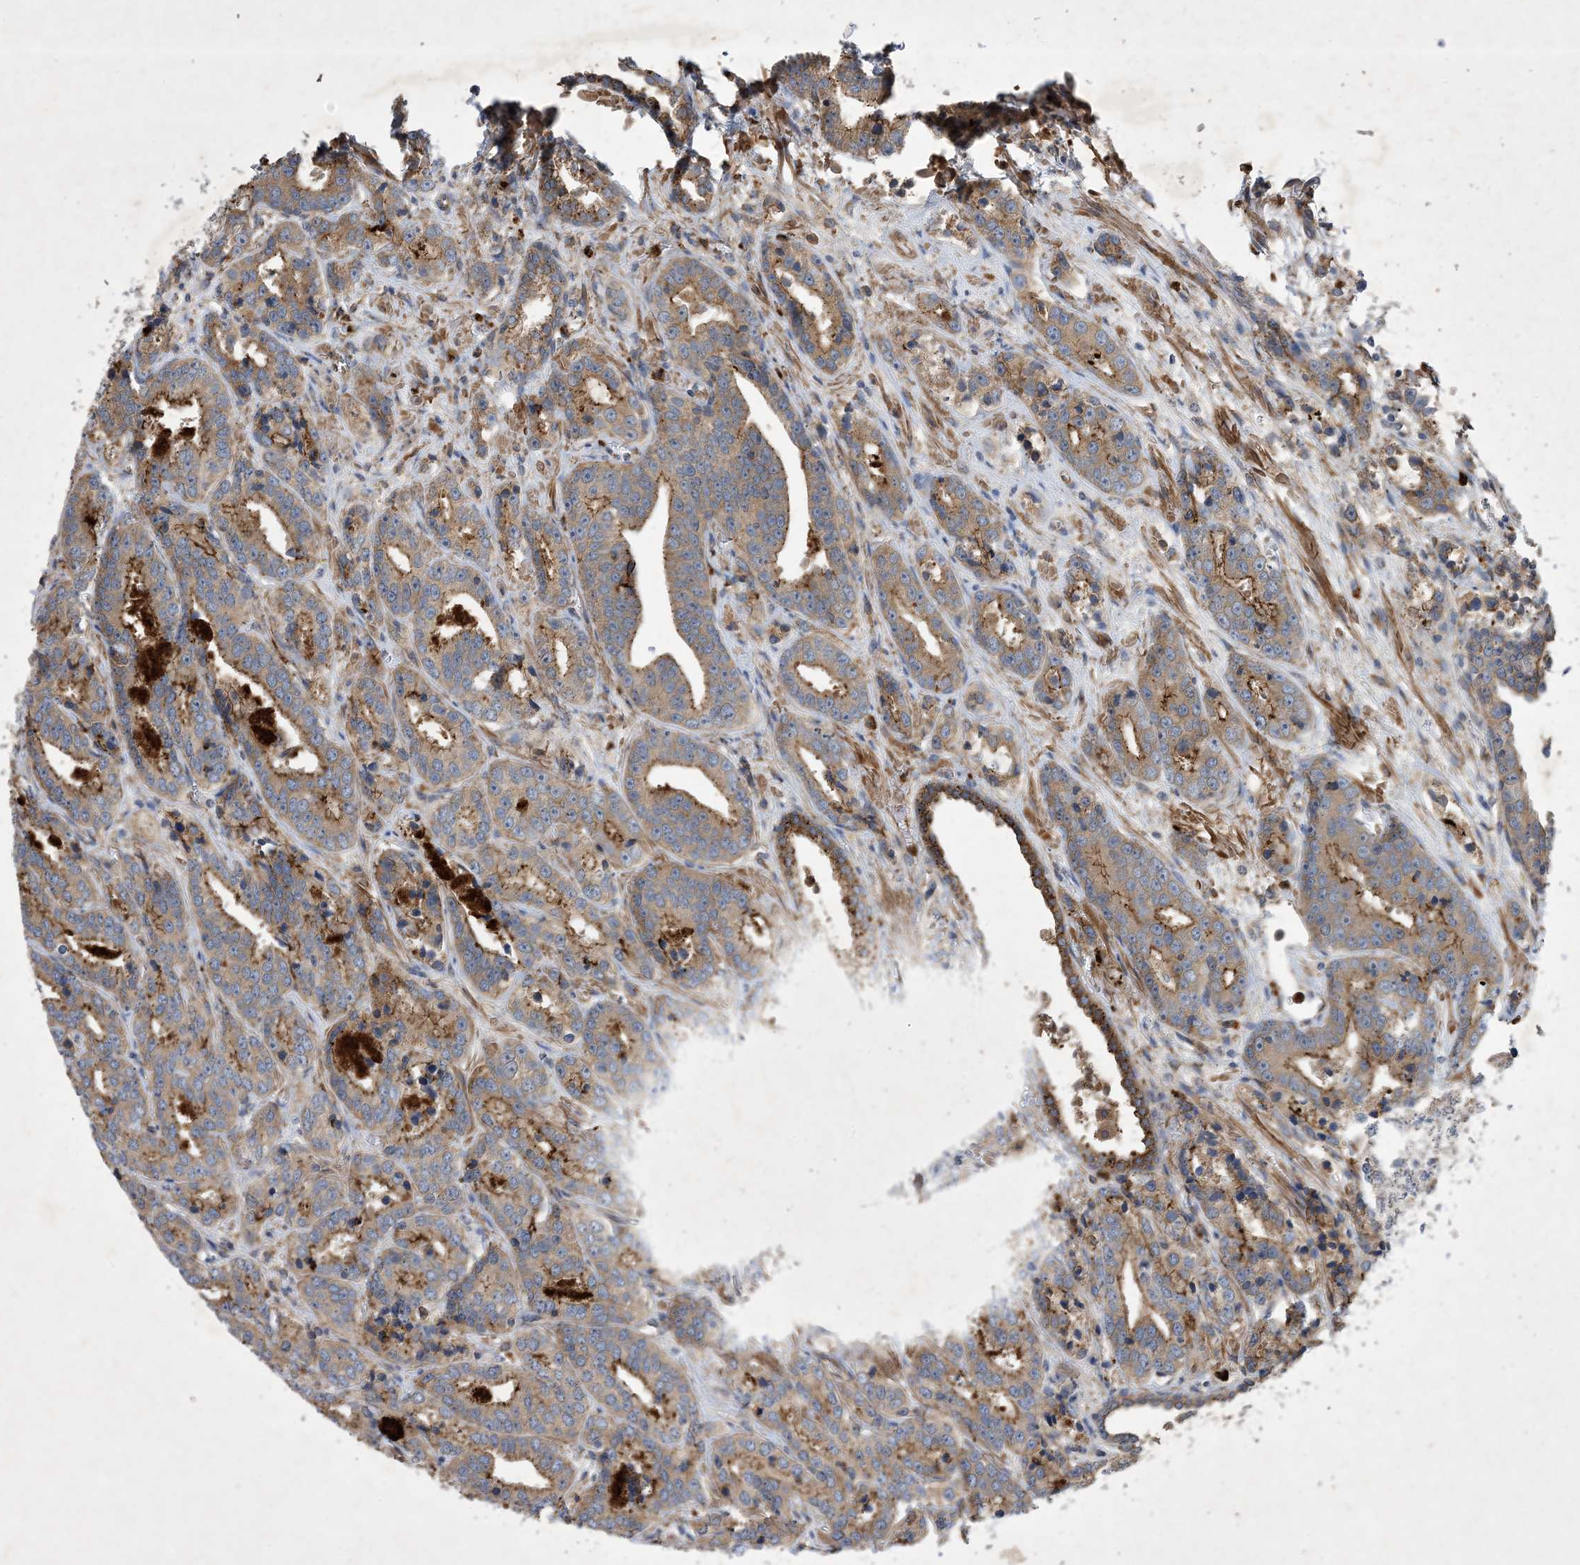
{"staining": {"intensity": "moderate", "quantity": ">75%", "location": "cytoplasmic/membranous"}, "tissue": "prostate cancer", "cell_type": "Tumor cells", "image_type": "cancer", "snomed": [{"axis": "morphology", "description": "Adenocarcinoma, High grade"}, {"axis": "topography", "description": "Prostate"}], "caption": "Human prostate cancer (adenocarcinoma (high-grade)) stained for a protein (brown) shows moderate cytoplasmic/membranous positive expression in approximately >75% of tumor cells.", "gene": "OTOP1", "patient": {"sex": "male", "age": 62}}